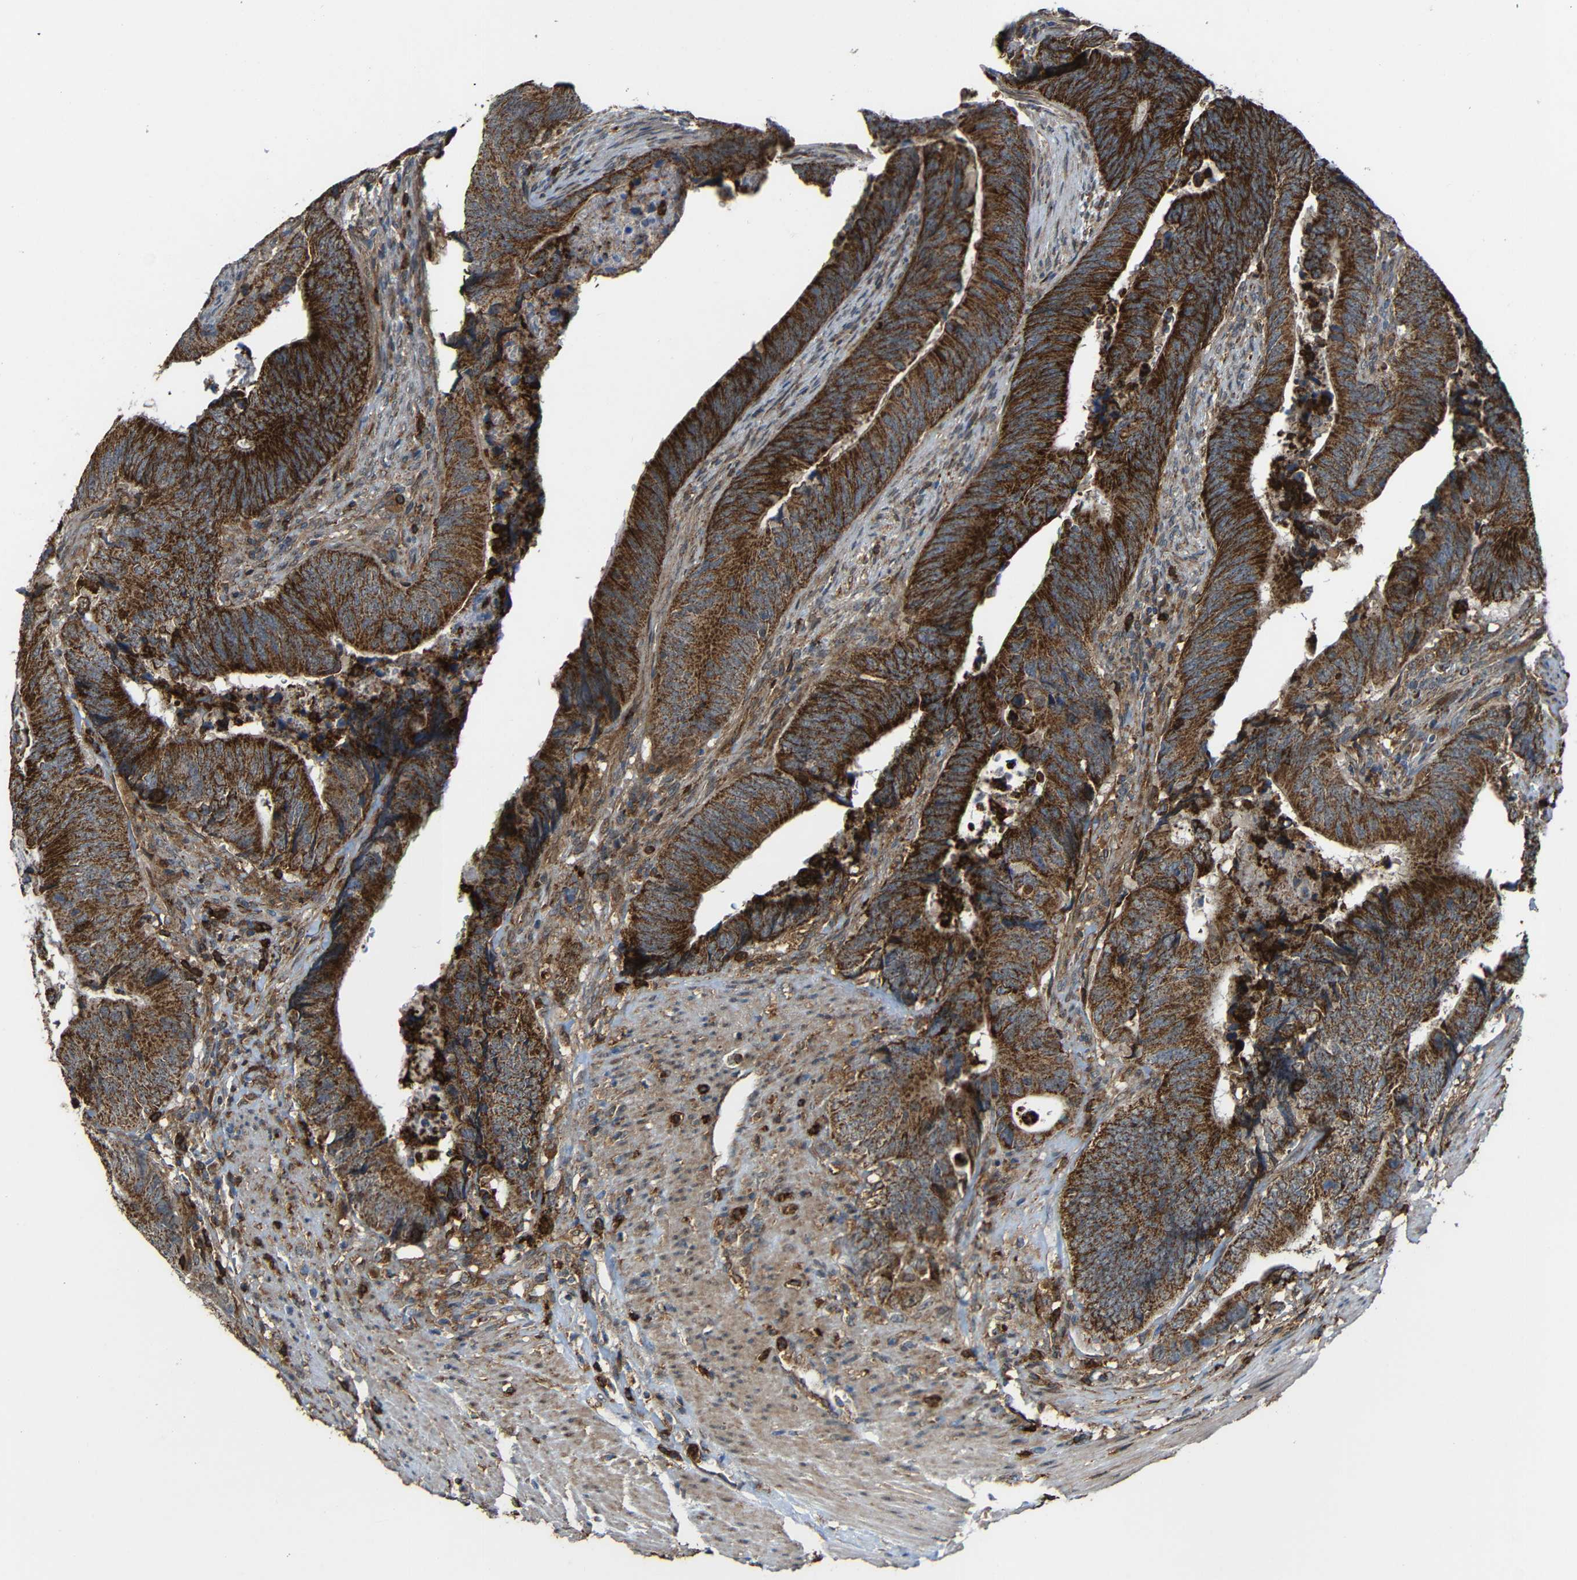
{"staining": {"intensity": "moderate", "quantity": ">75%", "location": "cytoplasmic/membranous"}, "tissue": "colorectal cancer", "cell_type": "Tumor cells", "image_type": "cancer", "snomed": [{"axis": "morphology", "description": "Normal tissue, NOS"}, {"axis": "morphology", "description": "Adenocarcinoma, NOS"}, {"axis": "topography", "description": "Colon"}], "caption": "Immunohistochemistry micrograph of adenocarcinoma (colorectal) stained for a protein (brown), which shows medium levels of moderate cytoplasmic/membranous expression in about >75% of tumor cells.", "gene": "C1GALT1", "patient": {"sex": "male", "age": 56}}